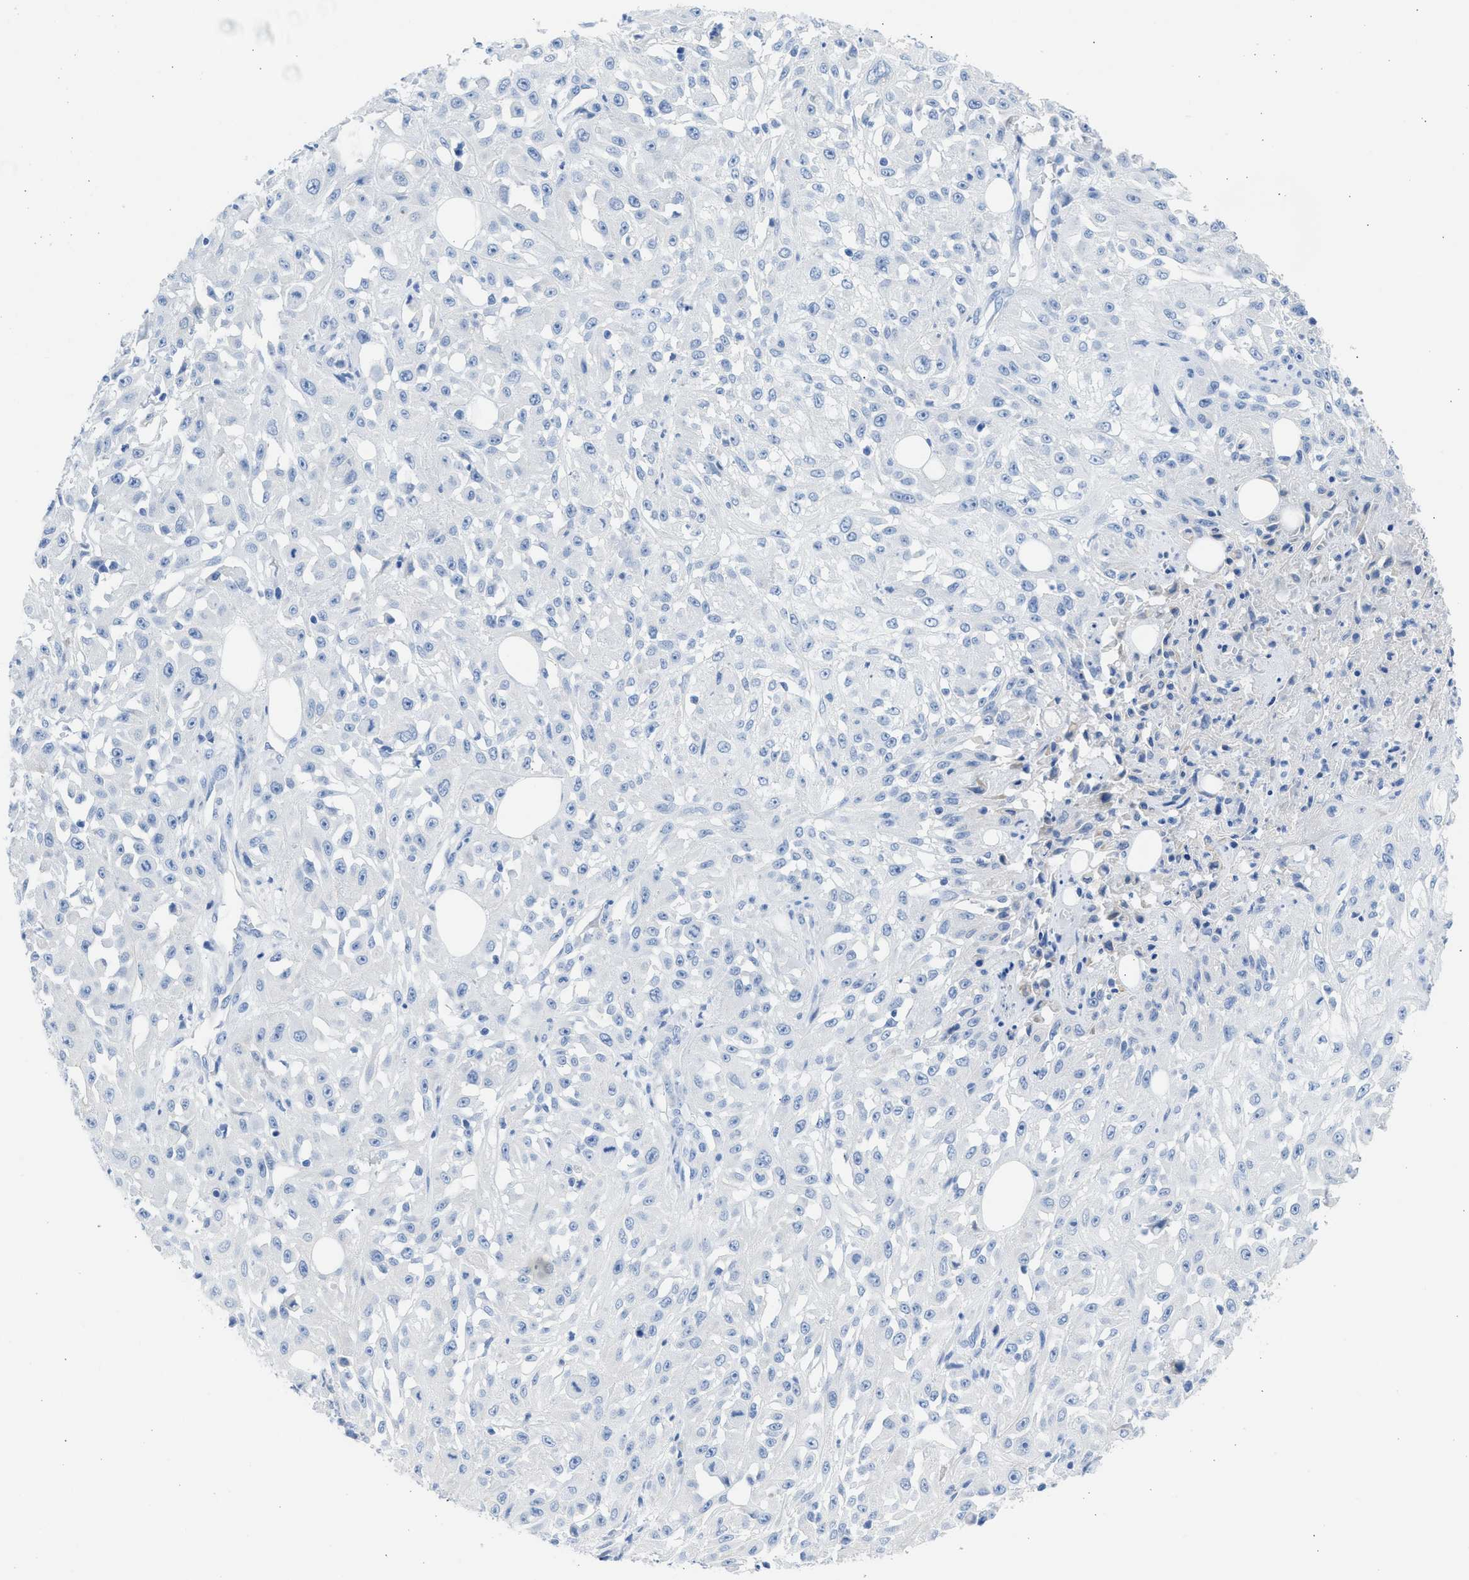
{"staining": {"intensity": "negative", "quantity": "none", "location": "none"}, "tissue": "skin cancer", "cell_type": "Tumor cells", "image_type": "cancer", "snomed": [{"axis": "morphology", "description": "Squamous cell carcinoma, NOS"}, {"axis": "morphology", "description": "Squamous cell carcinoma, metastatic, NOS"}, {"axis": "topography", "description": "Skin"}, {"axis": "topography", "description": "Lymph node"}], "caption": "IHC of skin cancer (metastatic squamous cell carcinoma) shows no positivity in tumor cells.", "gene": "SPATA3", "patient": {"sex": "male", "age": 75}}